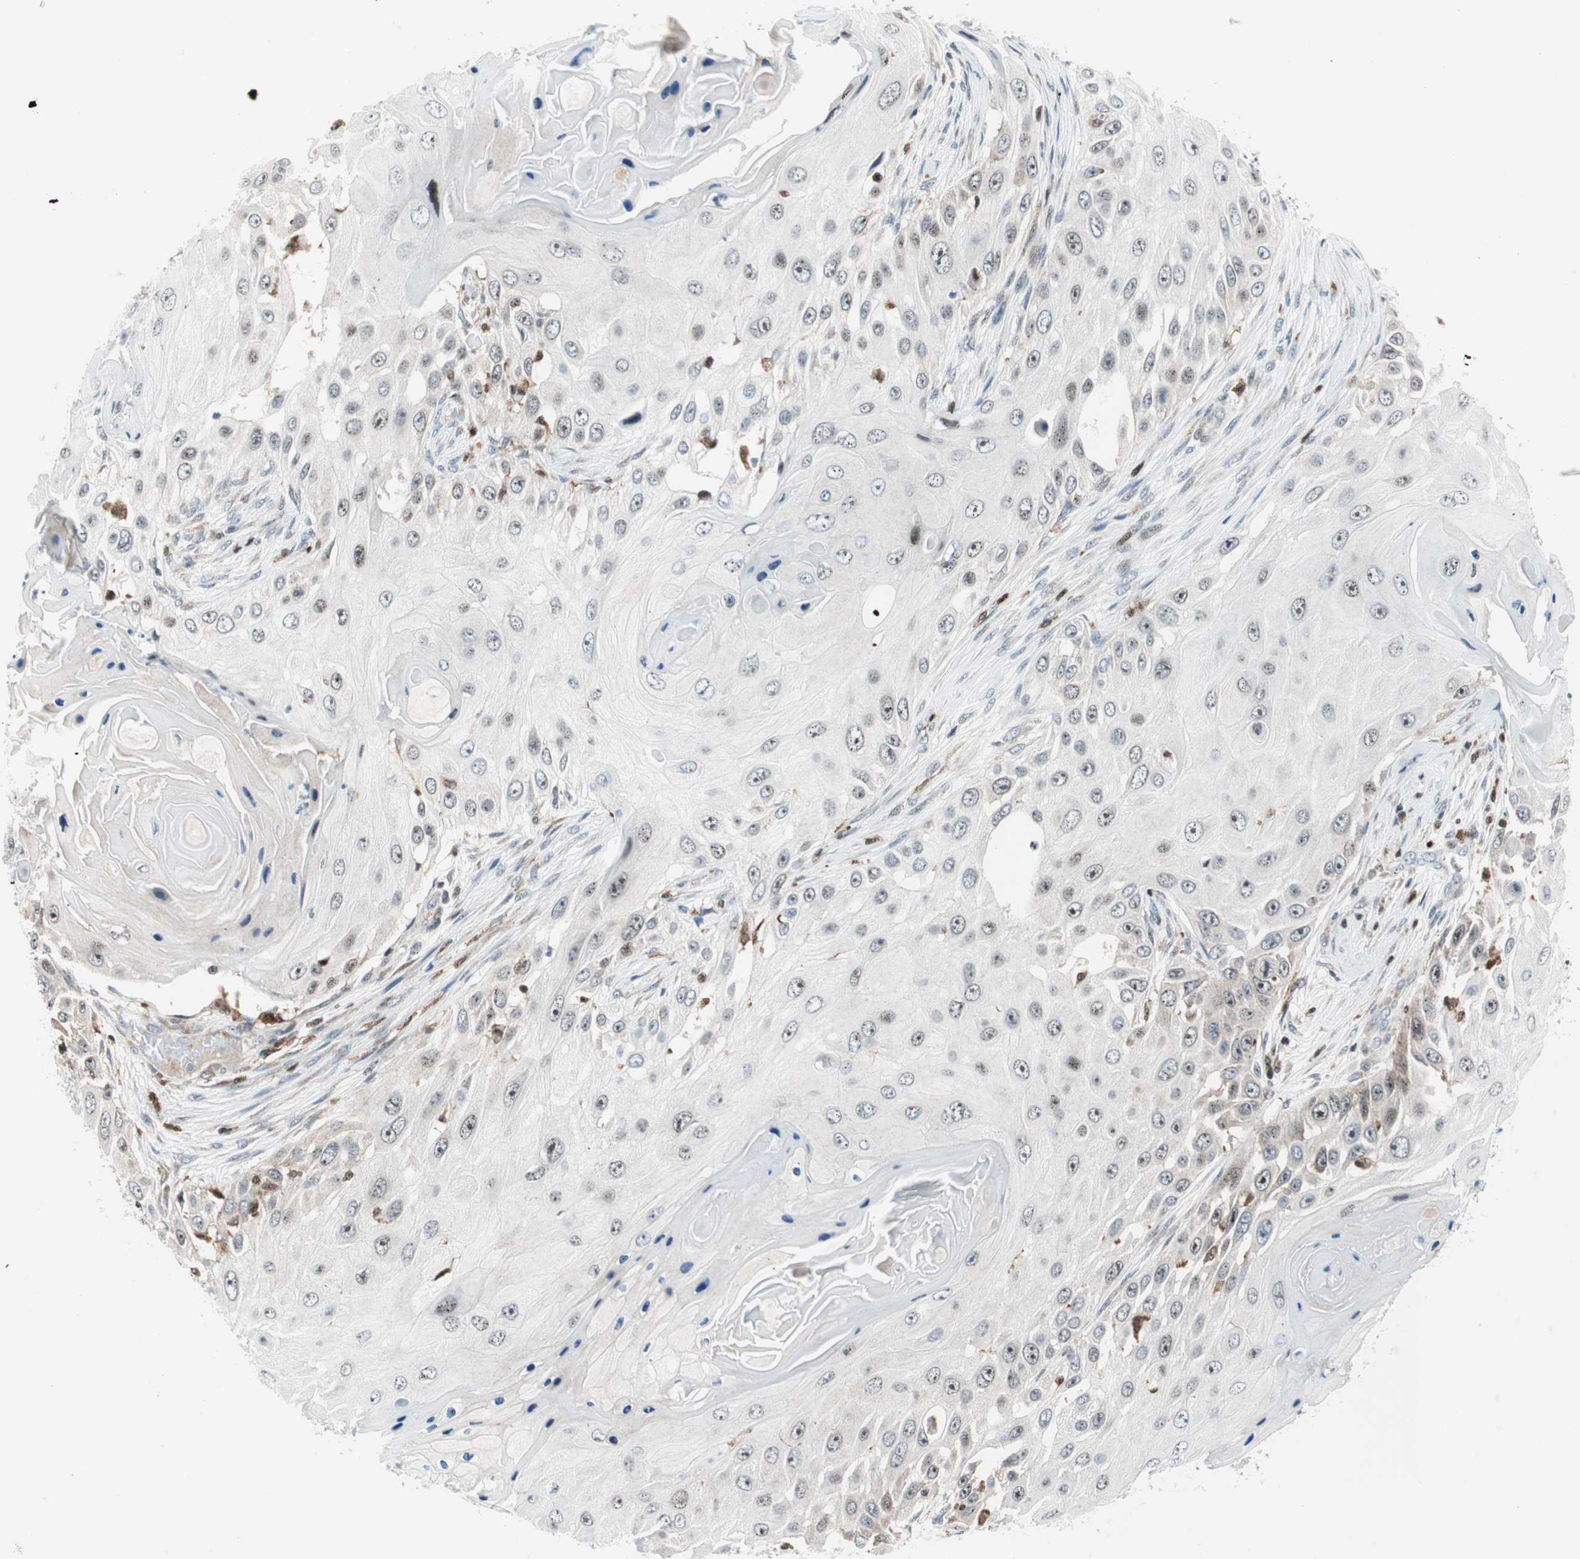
{"staining": {"intensity": "negative", "quantity": "none", "location": "none"}, "tissue": "skin cancer", "cell_type": "Tumor cells", "image_type": "cancer", "snomed": [{"axis": "morphology", "description": "Squamous cell carcinoma, NOS"}, {"axis": "topography", "description": "Skin"}], "caption": "This is an immunohistochemistry histopathology image of skin squamous cell carcinoma. There is no positivity in tumor cells.", "gene": "RGS10", "patient": {"sex": "female", "age": 44}}